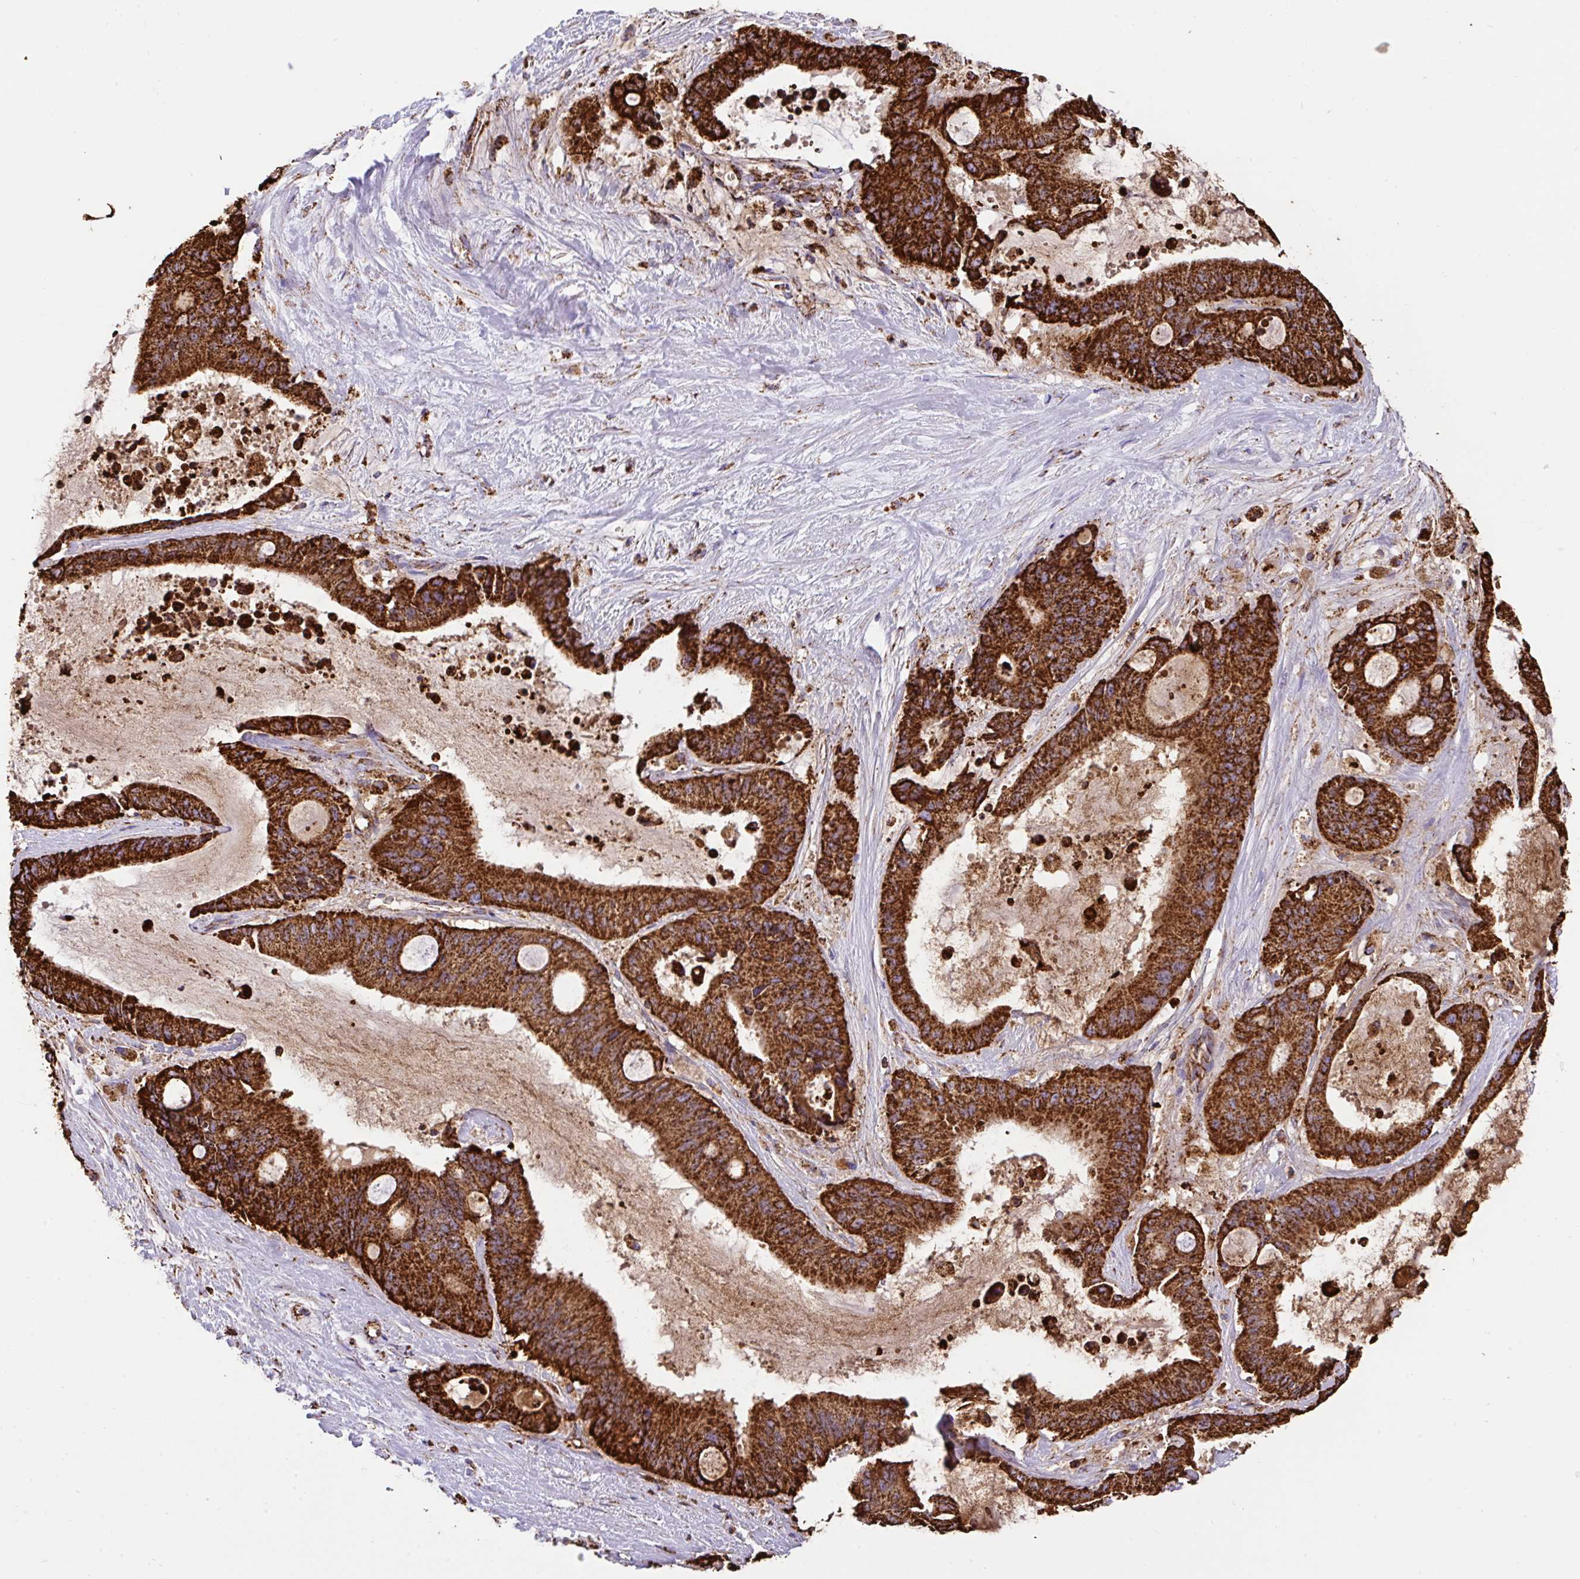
{"staining": {"intensity": "strong", "quantity": ">75%", "location": "cytoplasmic/membranous"}, "tissue": "liver cancer", "cell_type": "Tumor cells", "image_type": "cancer", "snomed": [{"axis": "morphology", "description": "Normal tissue, NOS"}, {"axis": "morphology", "description": "Cholangiocarcinoma"}, {"axis": "topography", "description": "Liver"}, {"axis": "topography", "description": "Peripheral nerve tissue"}], "caption": "Immunohistochemical staining of human liver cholangiocarcinoma demonstrates strong cytoplasmic/membranous protein positivity in about >75% of tumor cells.", "gene": "ANKRD33B", "patient": {"sex": "female", "age": 73}}